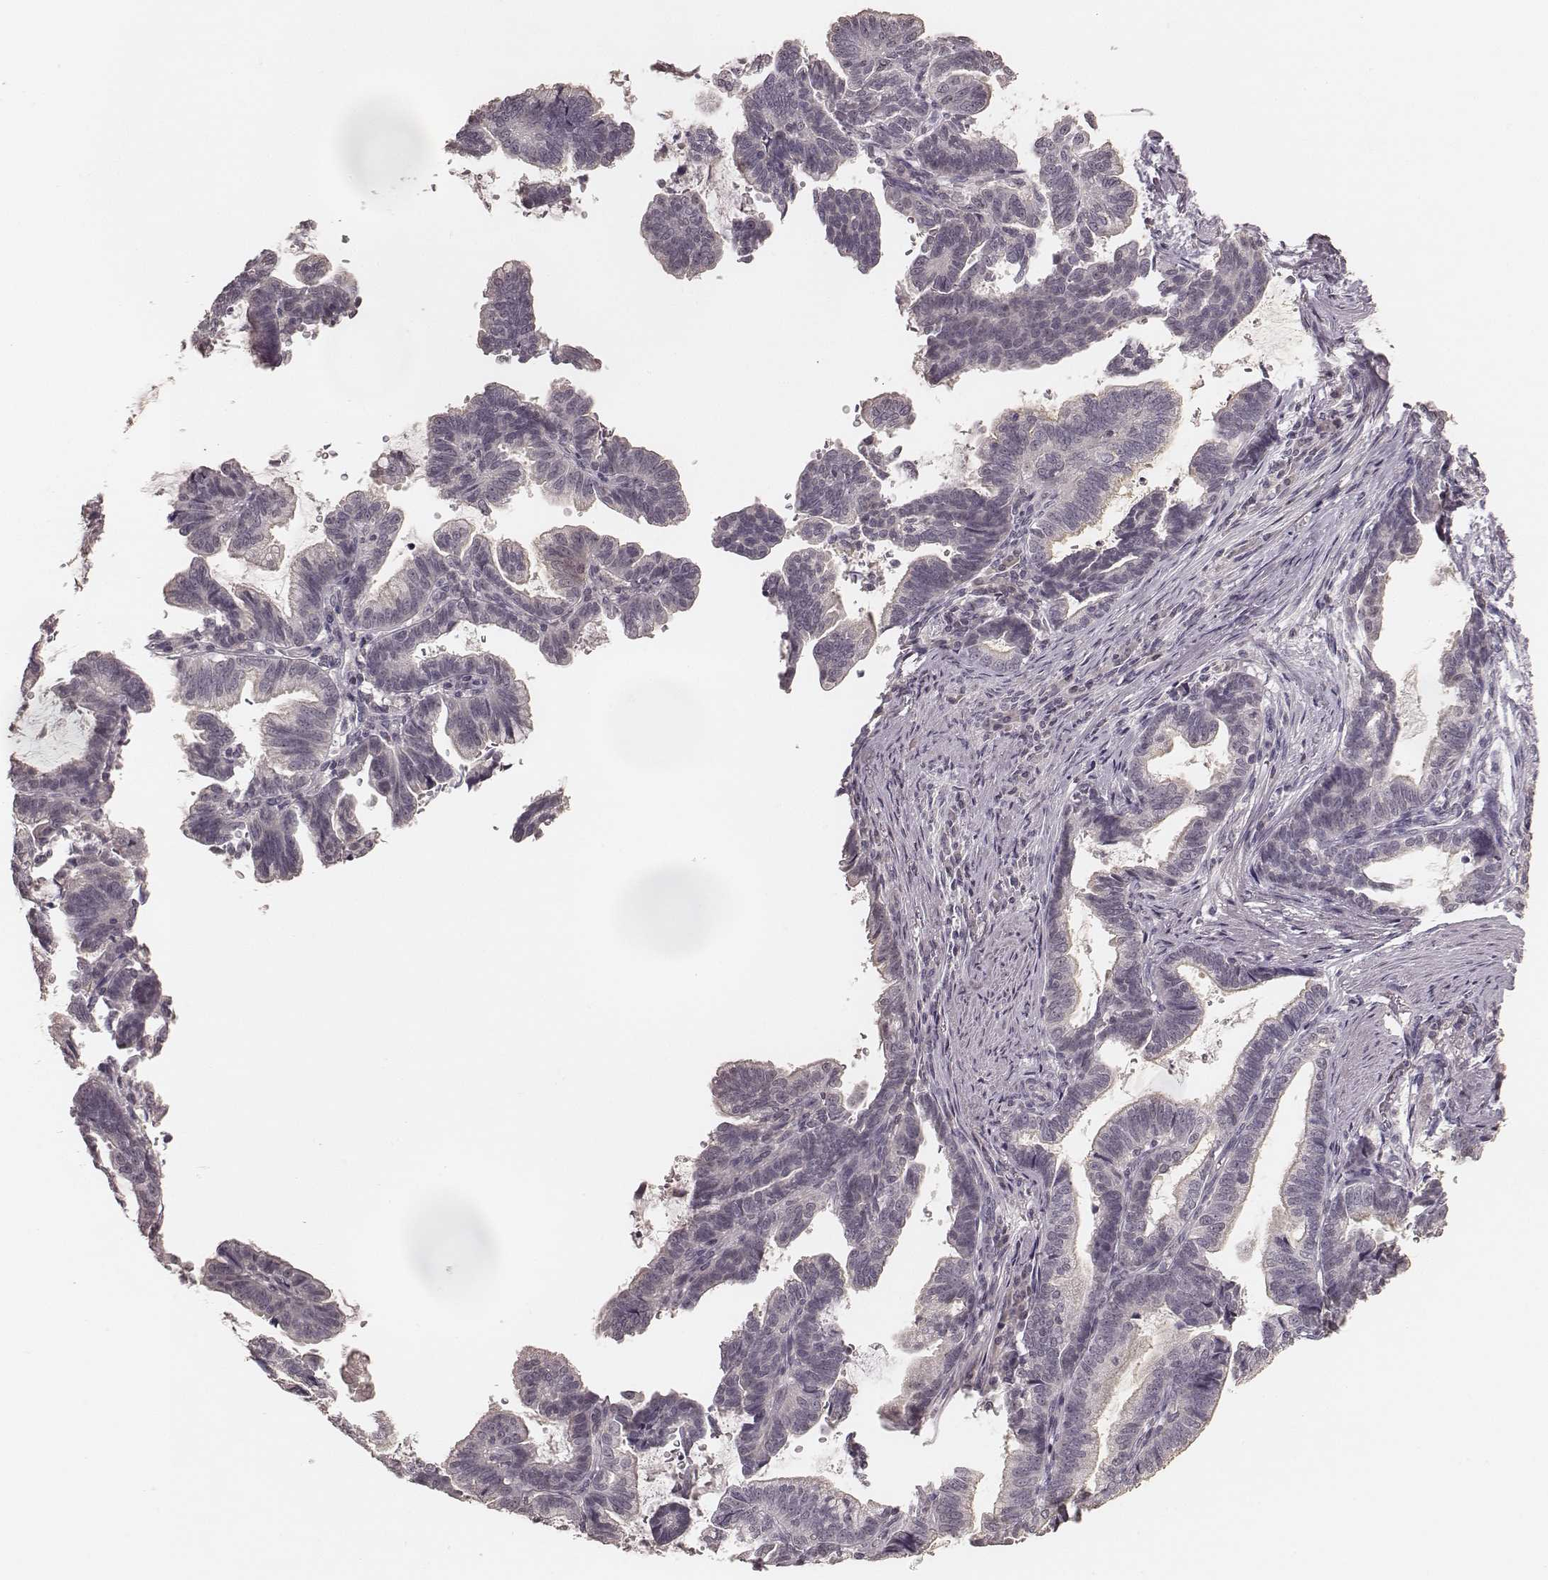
{"staining": {"intensity": "negative", "quantity": "none", "location": "none"}, "tissue": "stomach cancer", "cell_type": "Tumor cells", "image_type": "cancer", "snomed": [{"axis": "morphology", "description": "Adenocarcinoma, NOS"}, {"axis": "topography", "description": "Stomach"}], "caption": "Tumor cells are negative for brown protein staining in stomach cancer (adenocarcinoma).", "gene": "LY6K", "patient": {"sex": "male", "age": 83}}